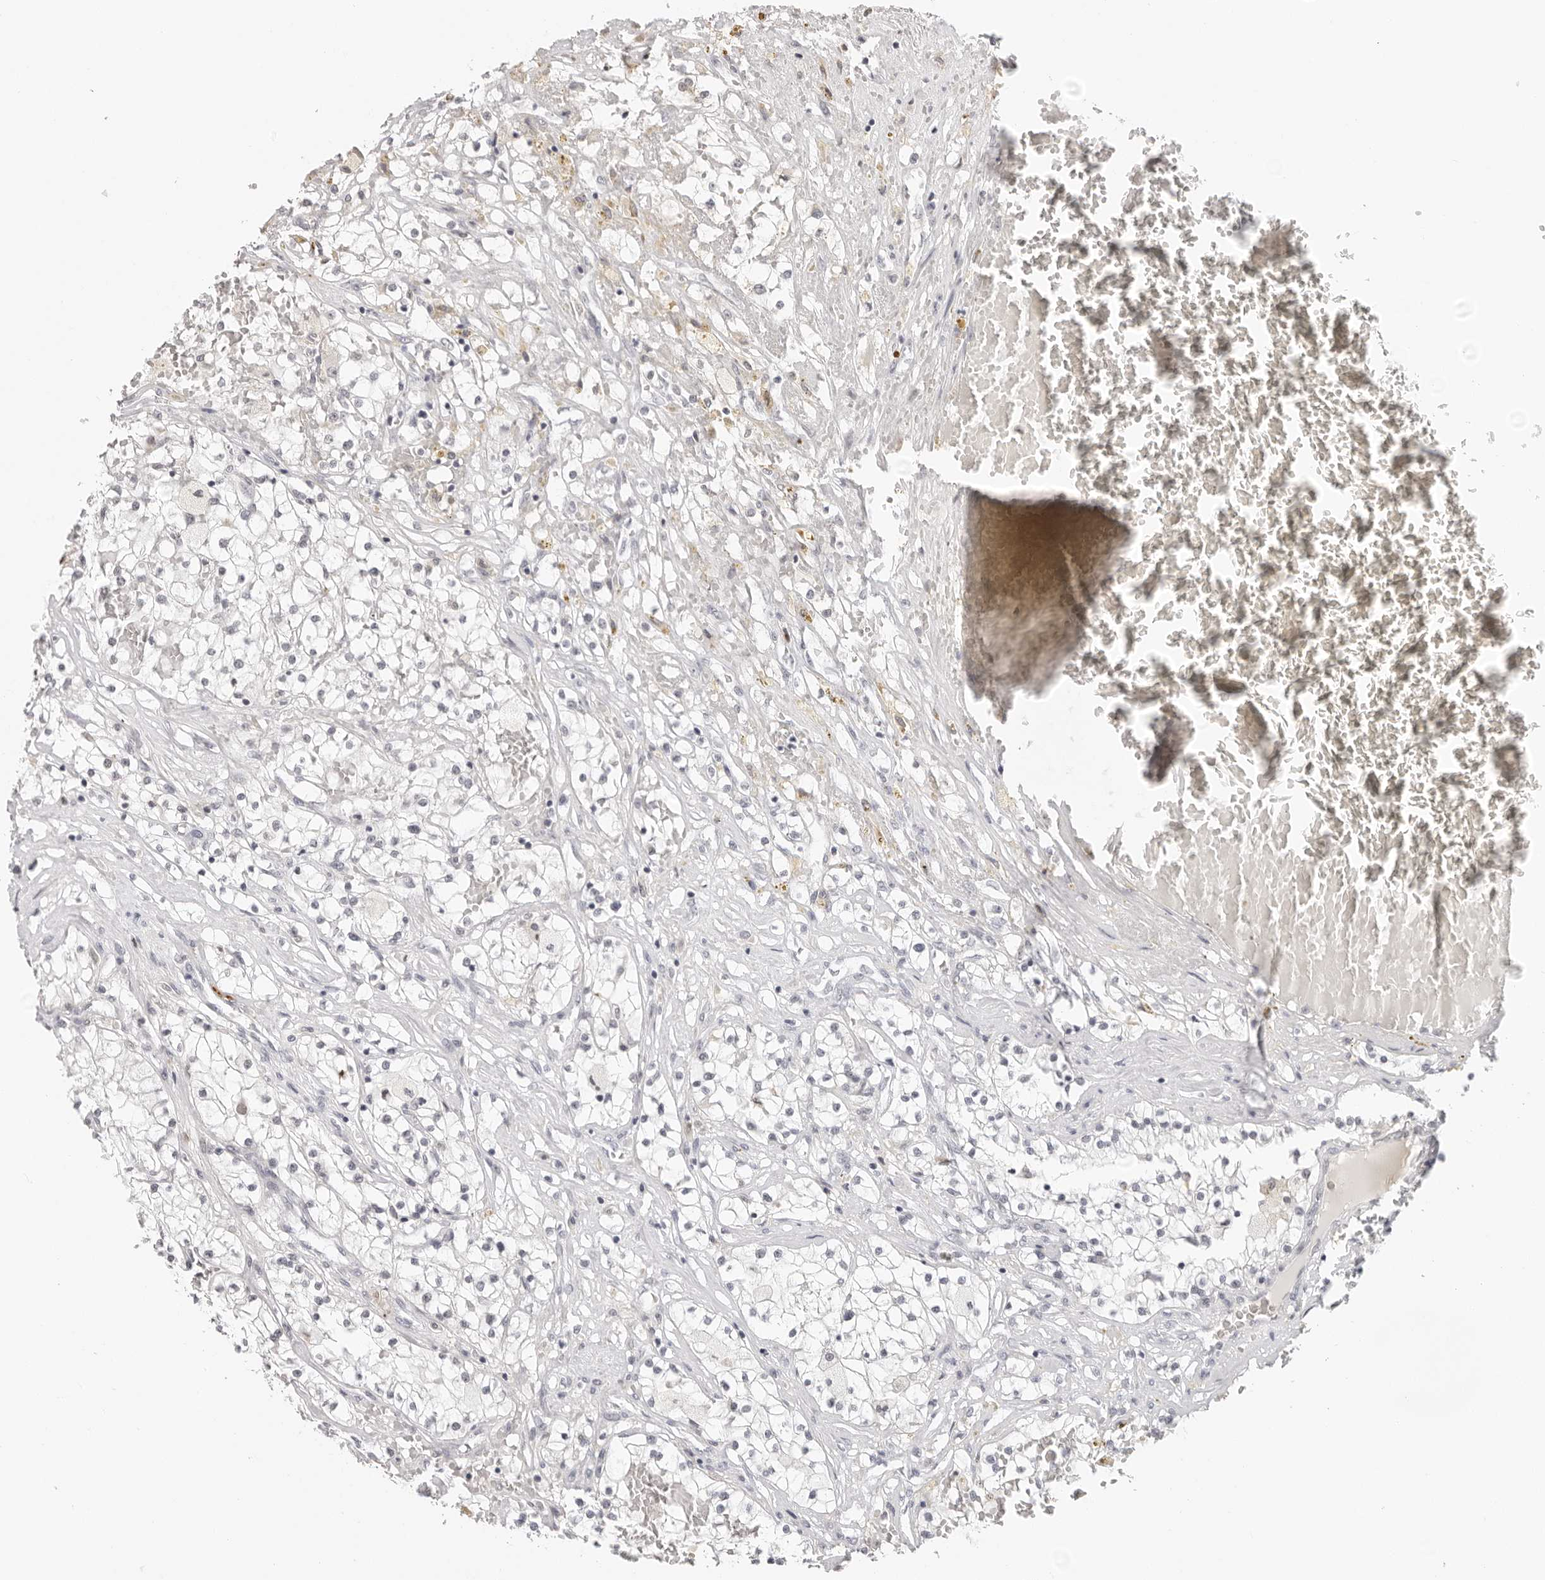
{"staining": {"intensity": "negative", "quantity": "none", "location": "none"}, "tissue": "renal cancer", "cell_type": "Tumor cells", "image_type": "cancer", "snomed": [{"axis": "morphology", "description": "Normal tissue, NOS"}, {"axis": "morphology", "description": "Adenocarcinoma, NOS"}, {"axis": "topography", "description": "Kidney"}], "caption": "DAB immunohistochemical staining of human renal cancer shows no significant positivity in tumor cells.", "gene": "MSH6", "patient": {"sex": "male", "age": 68}}